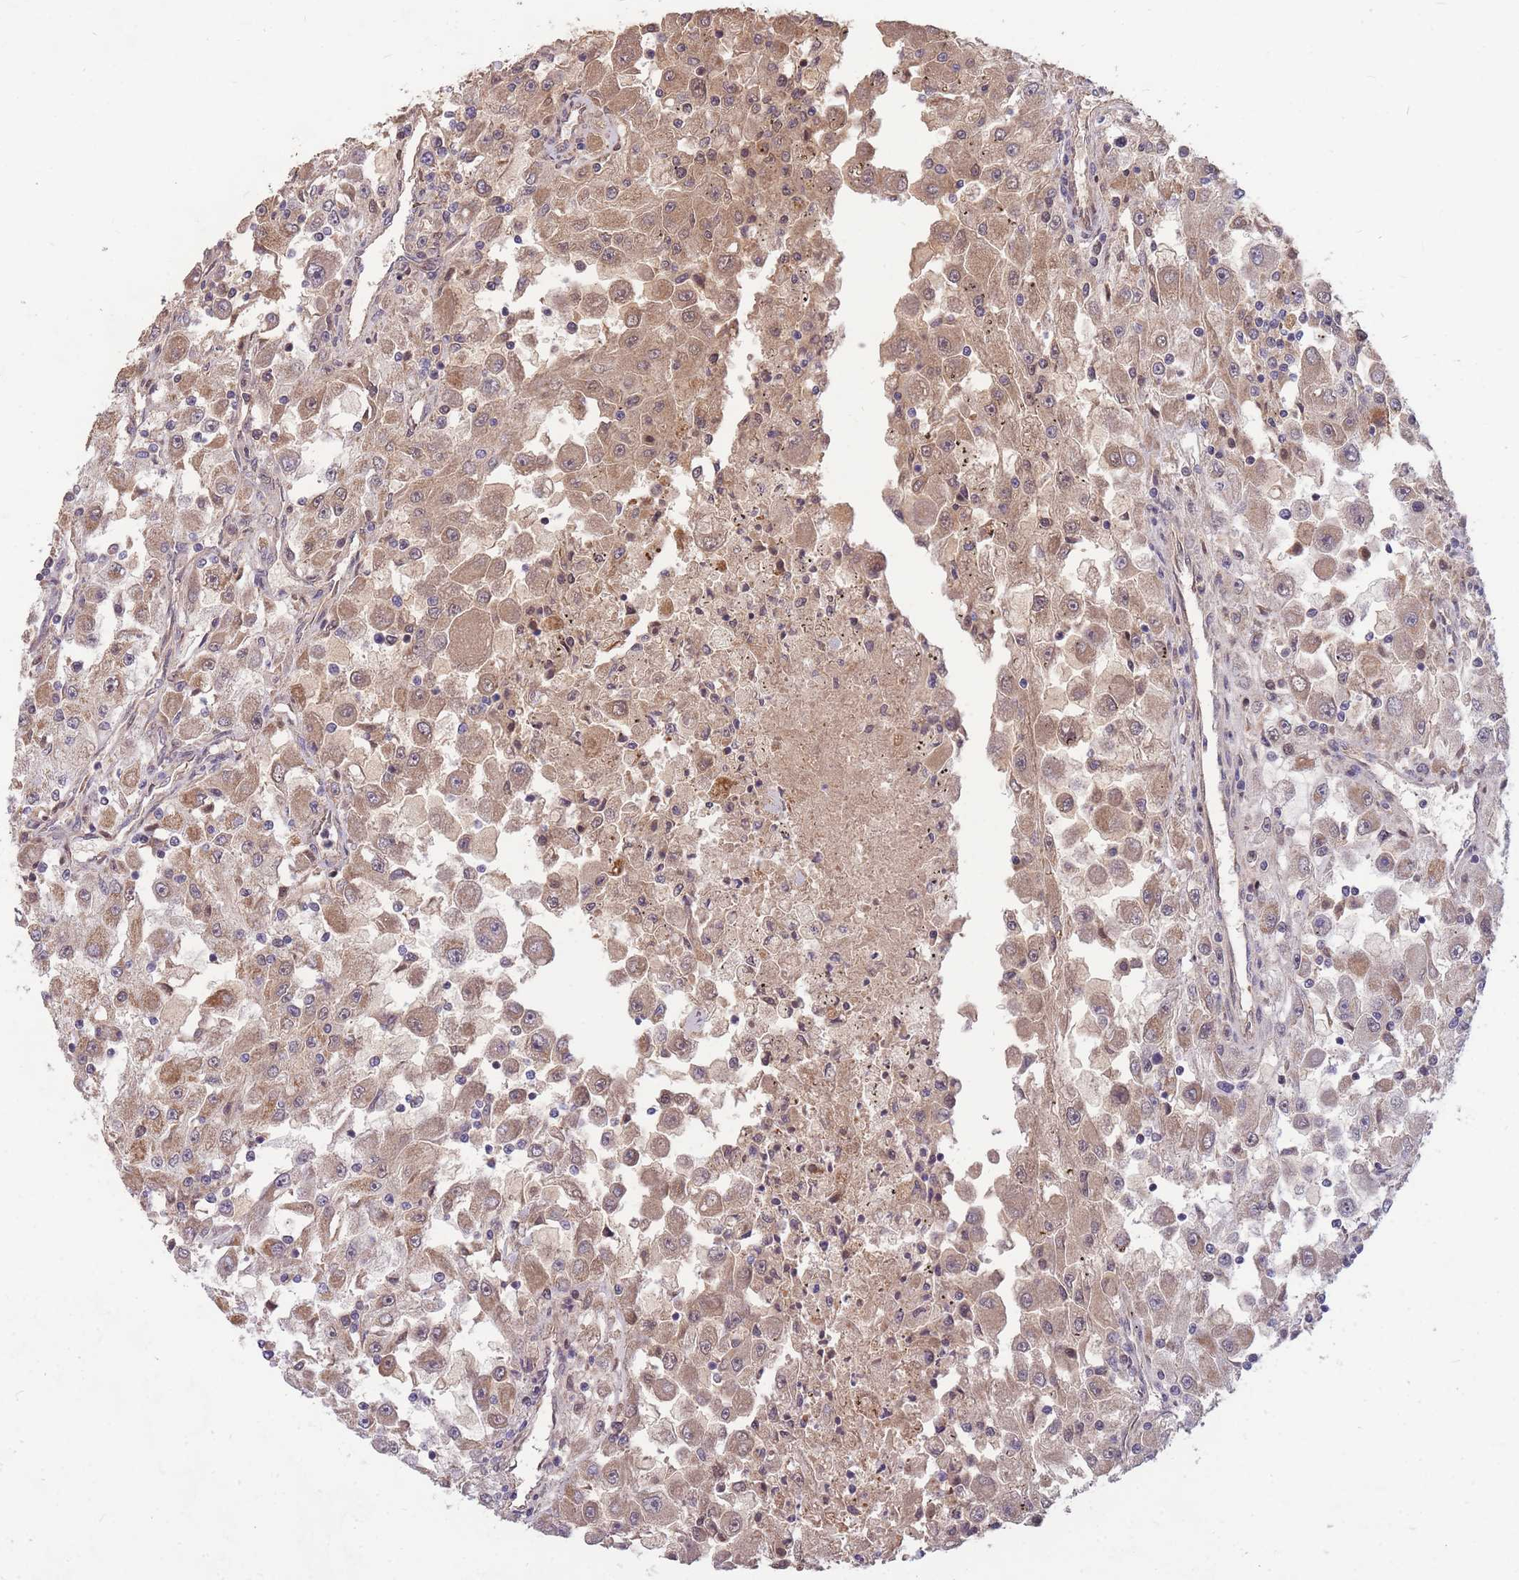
{"staining": {"intensity": "moderate", "quantity": ">75%", "location": "cytoplasmic/membranous,nuclear"}, "tissue": "renal cancer", "cell_type": "Tumor cells", "image_type": "cancer", "snomed": [{"axis": "morphology", "description": "Adenocarcinoma, NOS"}, {"axis": "topography", "description": "Kidney"}], "caption": "The photomicrograph shows immunohistochemical staining of renal cancer. There is moderate cytoplasmic/membranous and nuclear staining is seen in approximately >75% of tumor cells.", "gene": "PTPMT1", "patient": {"sex": "female", "age": 67}}